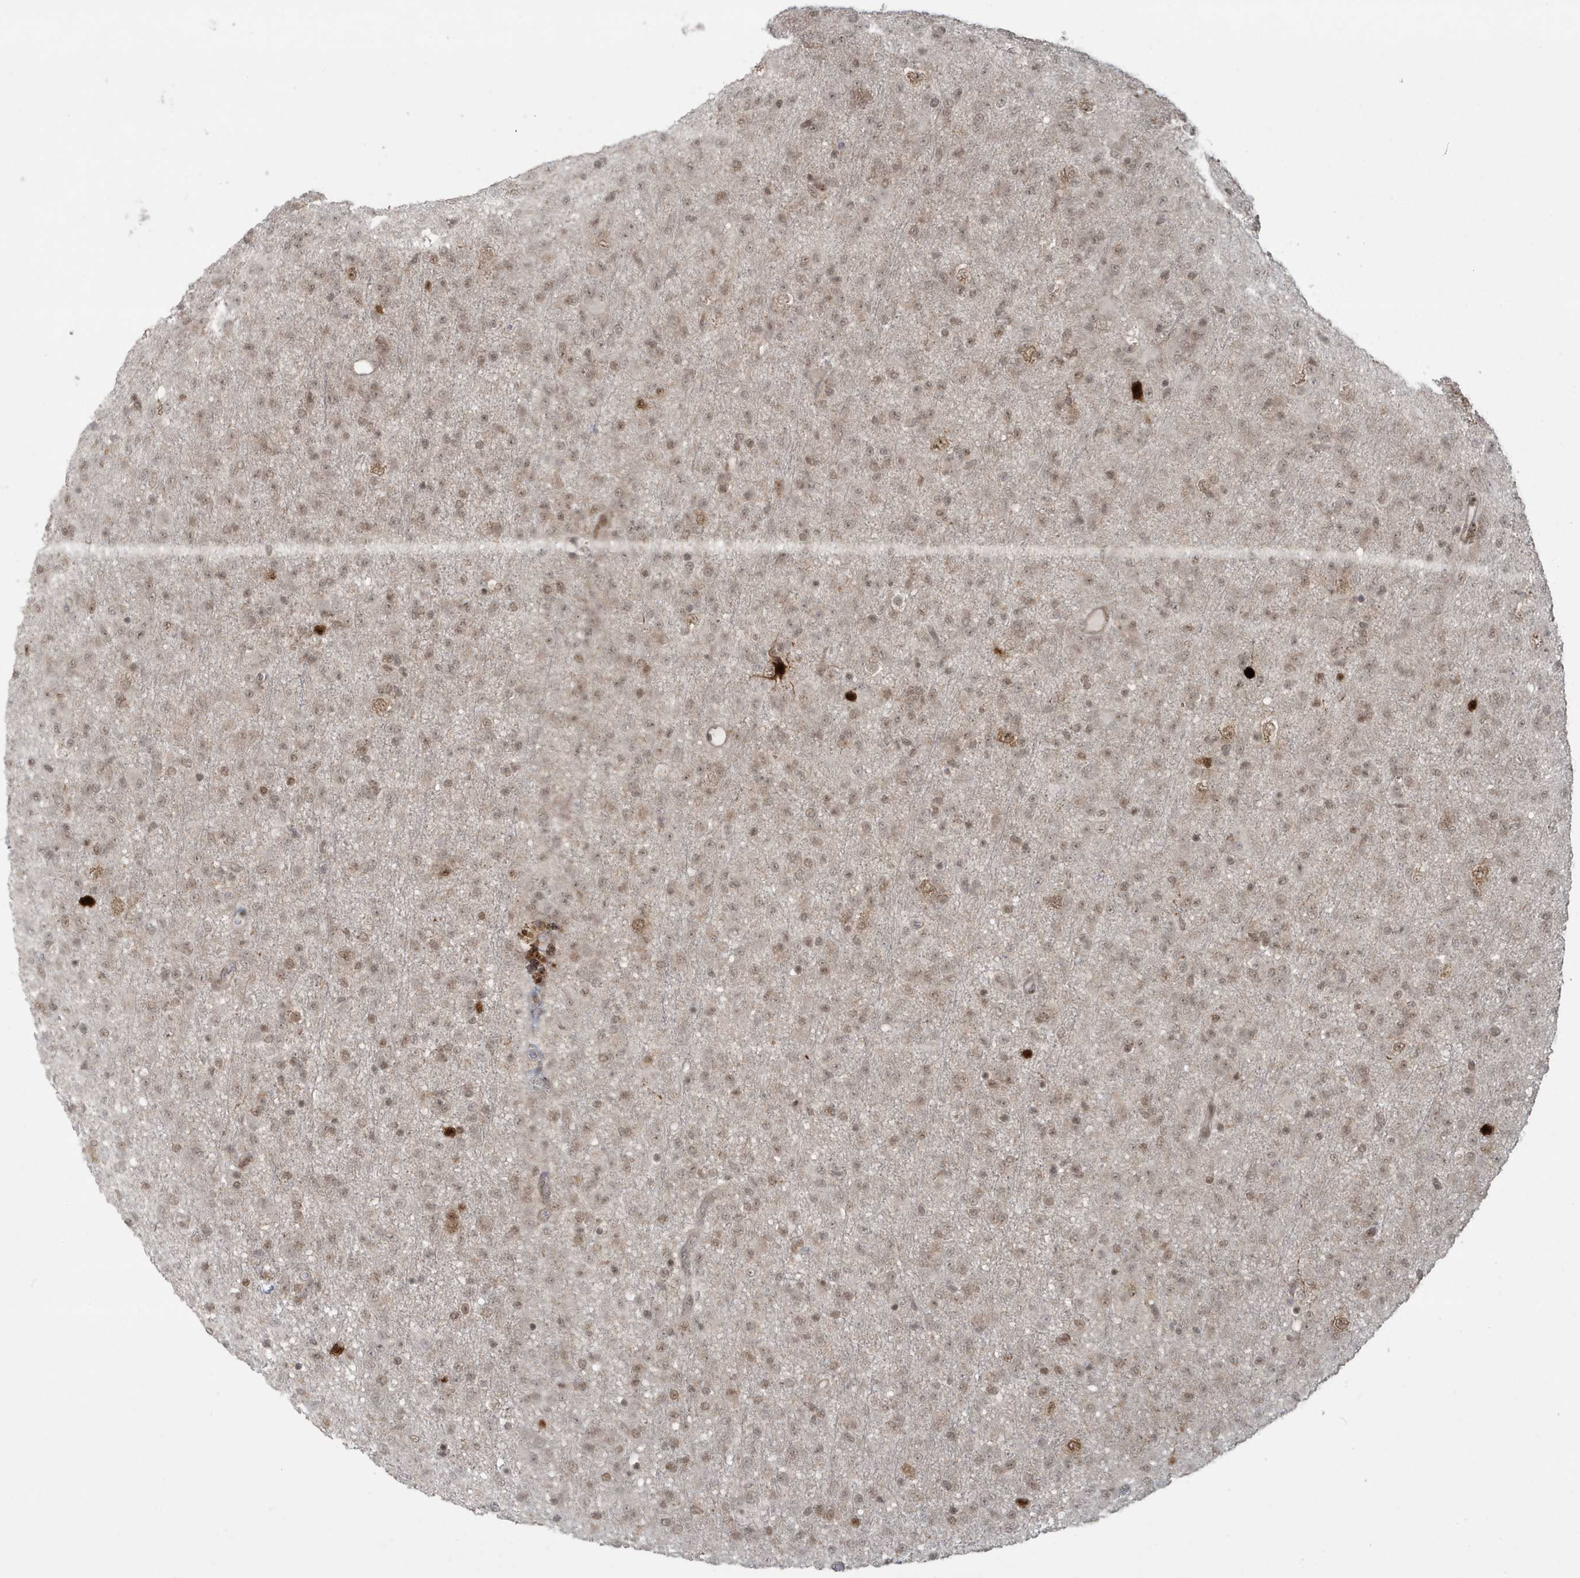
{"staining": {"intensity": "moderate", "quantity": ">75%", "location": "nuclear"}, "tissue": "glioma", "cell_type": "Tumor cells", "image_type": "cancer", "snomed": [{"axis": "morphology", "description": "Glioma, malignant, Low grade"}, {"axis": "topography", "description": "Brain"}], "caption": "Protein staining of glioma tissue shows moderate nuclear positivity in about >75% of tumor cells.", "gene": "C1orf52", "patient": {"sex": "male", "age": 65}}